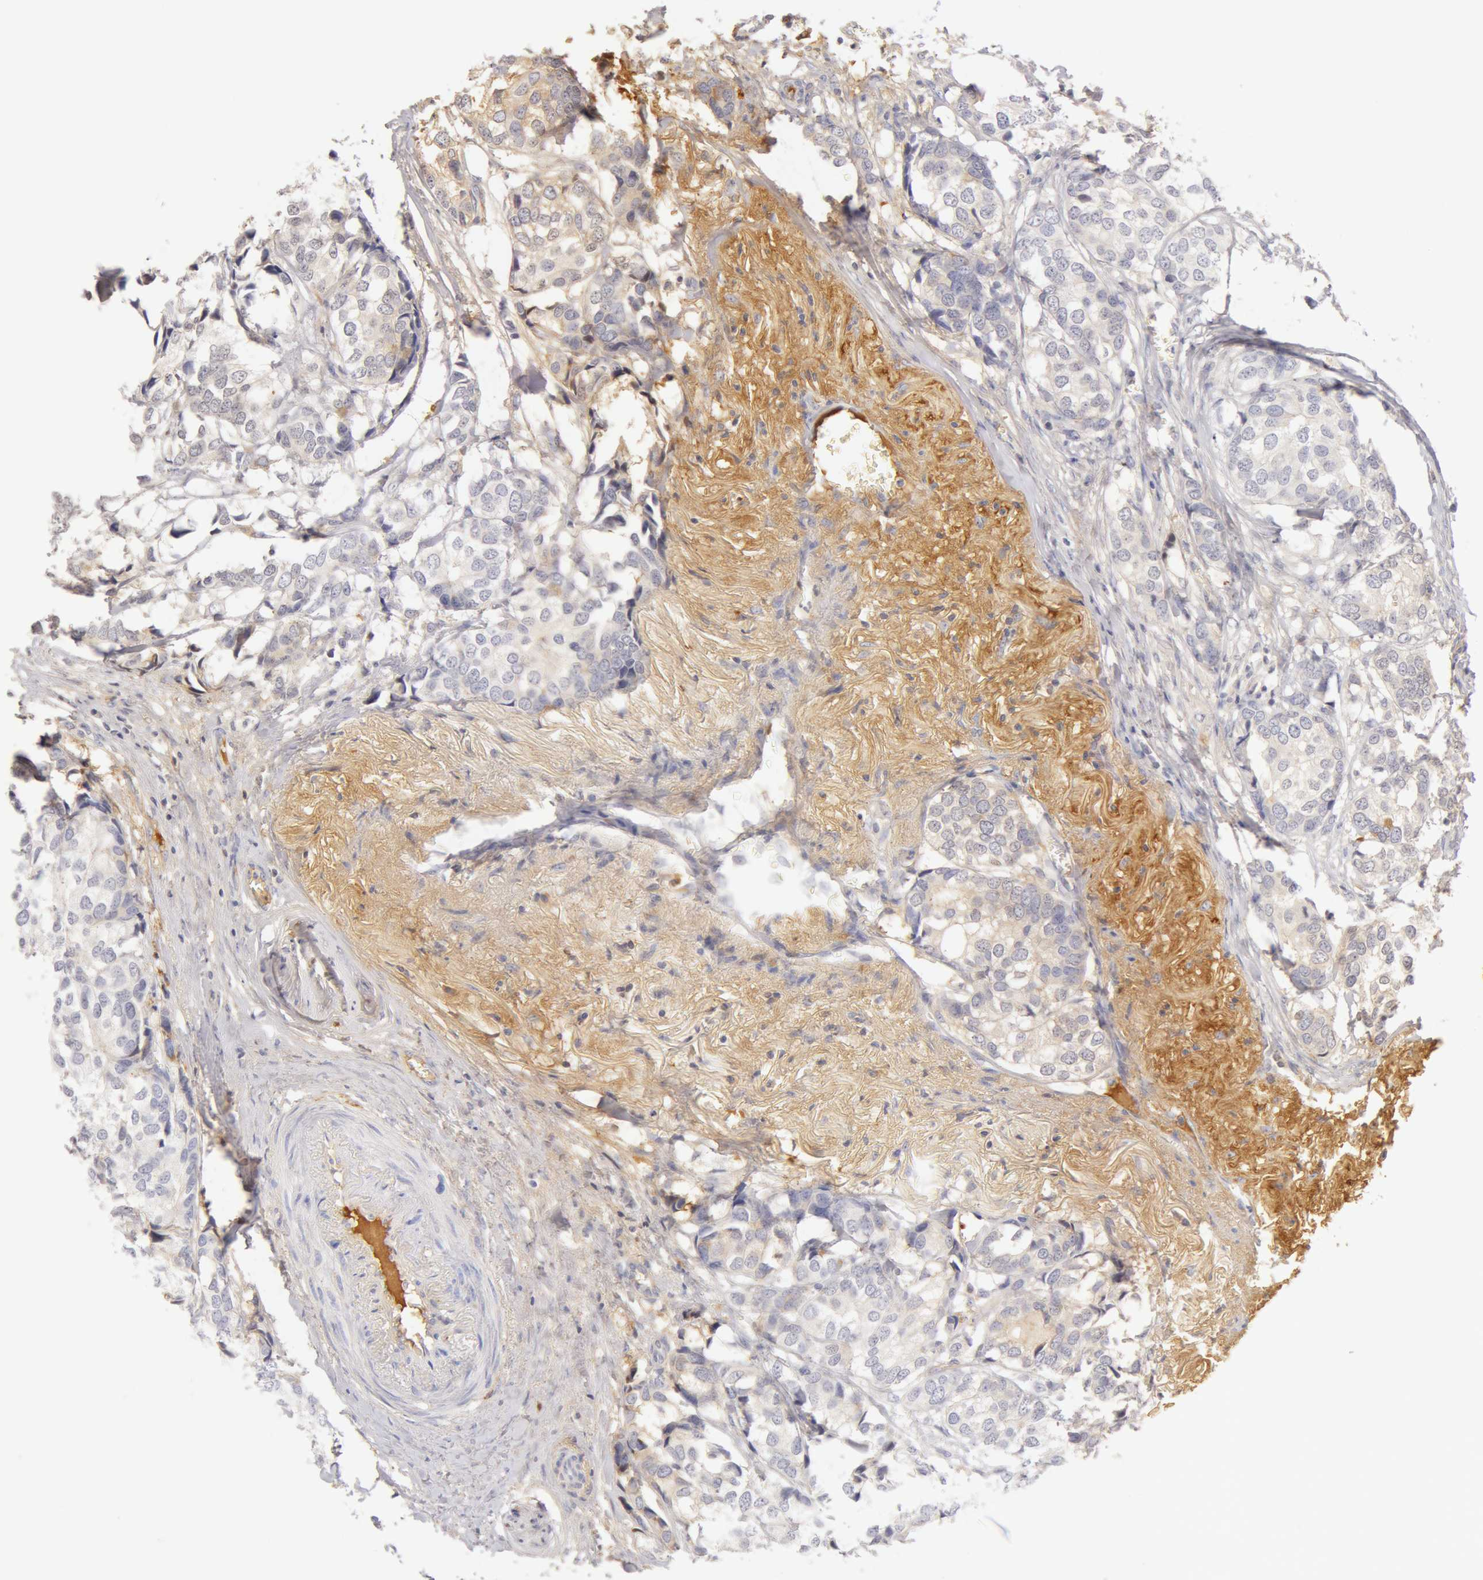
{"staining": {"intensity": "weak", "quantity": "<25%", "location": "cytoplasmic/membranous"}, "tissue": "breast cancer", "cell_type": "Tumor cells", "image_type": "cancer", "snomed": [{"axis": "morphology", "description": "Duct carcinoma"}, {"axis": "topography", "description": "Breast"}], "caption": "Immunohistochemistry (IHC) of breast cancer (invasive ductal carcinoma) shows no expression in tumor cells.", "gene": "GC", "patient": {"sex": "female", "age": 68}}